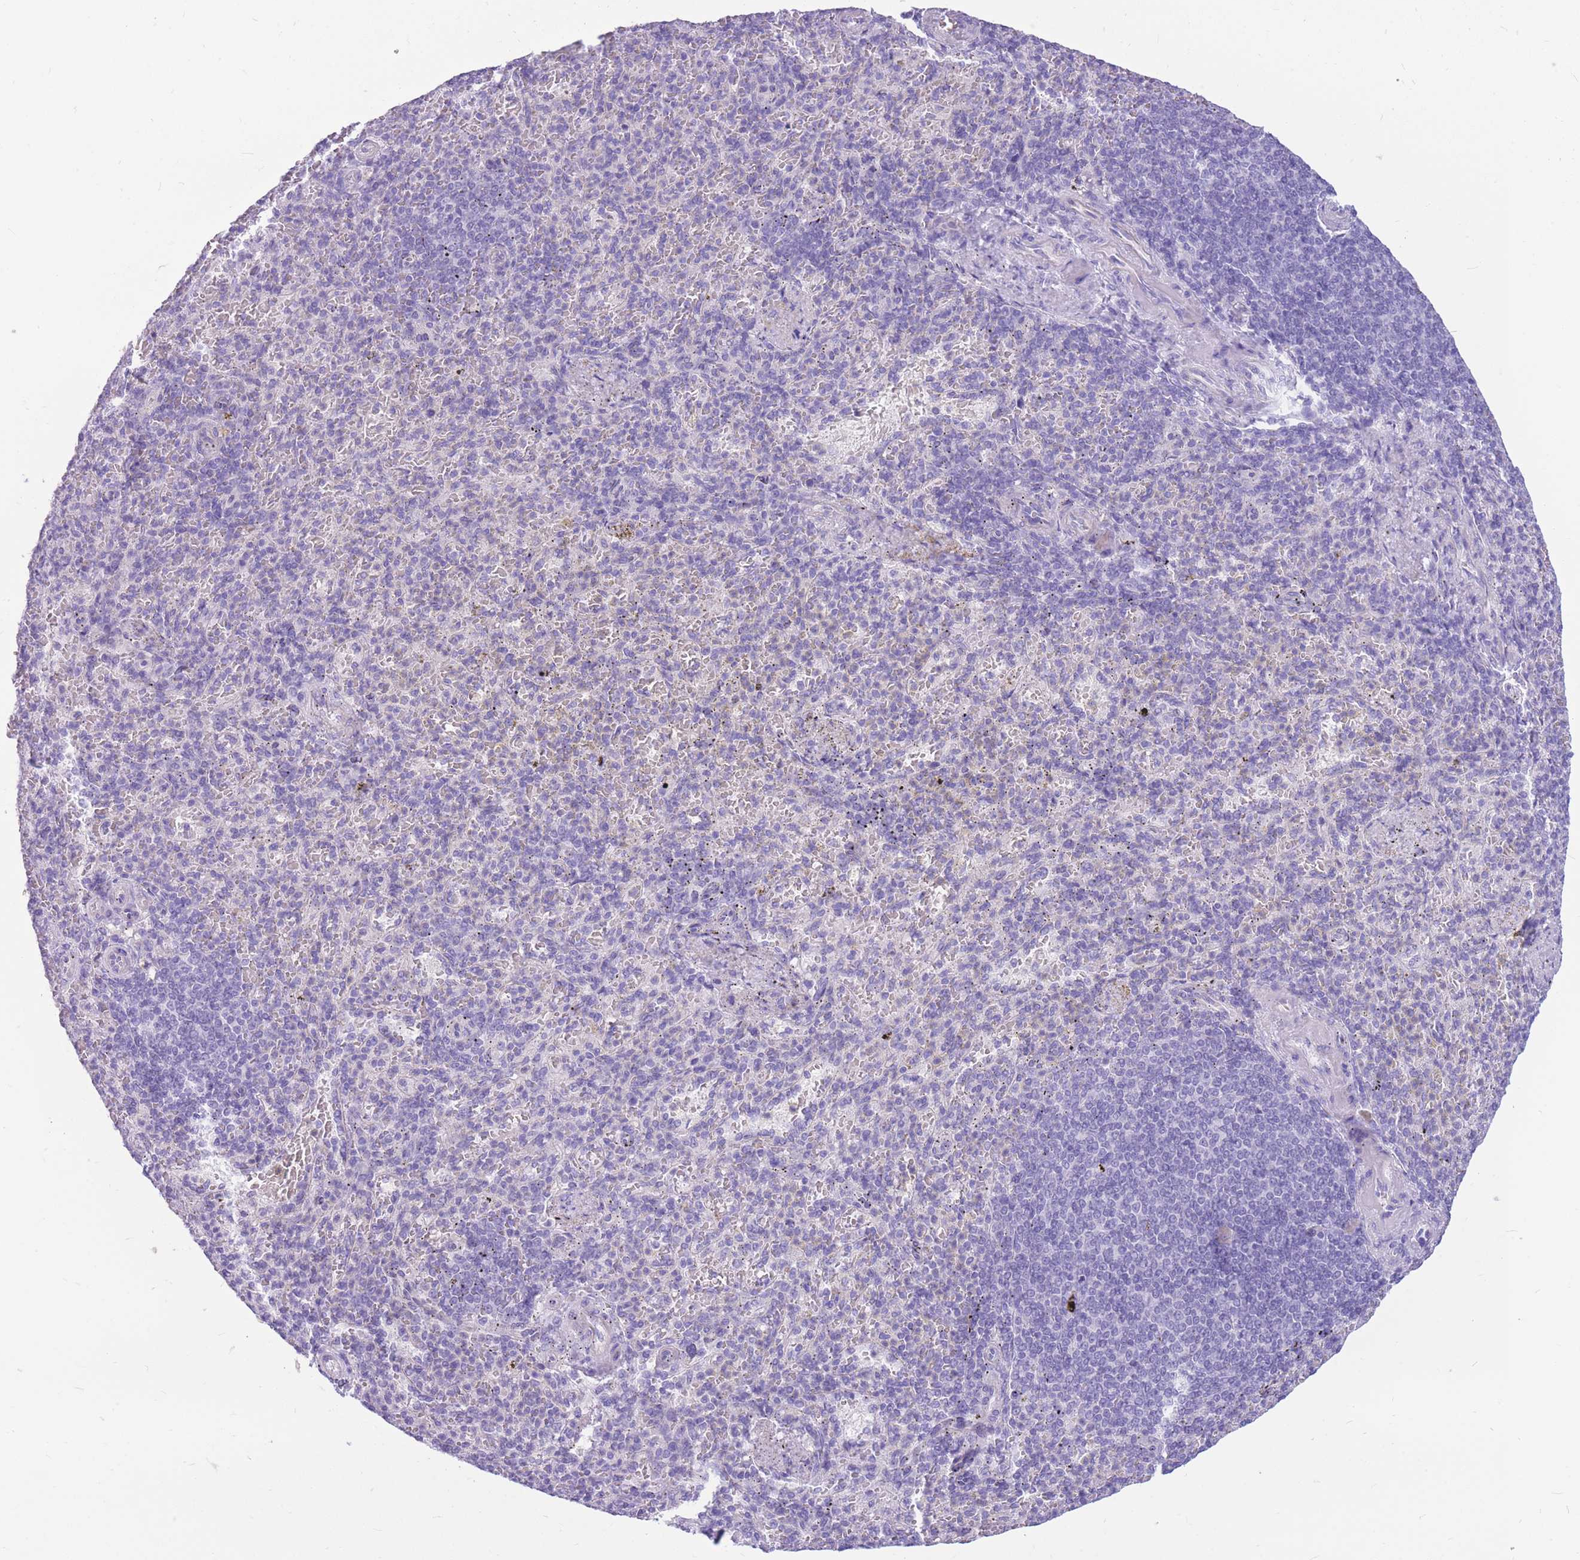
{"staining": {"intensity": "negative", "quantity": "none", "location": "none"}, "tissue": "spleen", "cell_type": "Cells in red pulp", "image_type": "normal", "snomed": [{"axis": "morphology", "description": "Normal tissue, NOS"}, {"axis": "topography", "description": "Spleen"}], "caption": "High magnification brightfield microscopy of benign spleen stained with DAB (3,3'-diaminobenzidine) (brown) and counterstained with hematoxylin (blue): cells in red pulp show no significant expression. (Stains: DAB immunohistochemistry (IHC) with hematoxylin counter stain, Microscopy: brightfield microscopy at high magnification).", "gene": "ZNF311", "patient": {"sex": "female", "age": 74}}